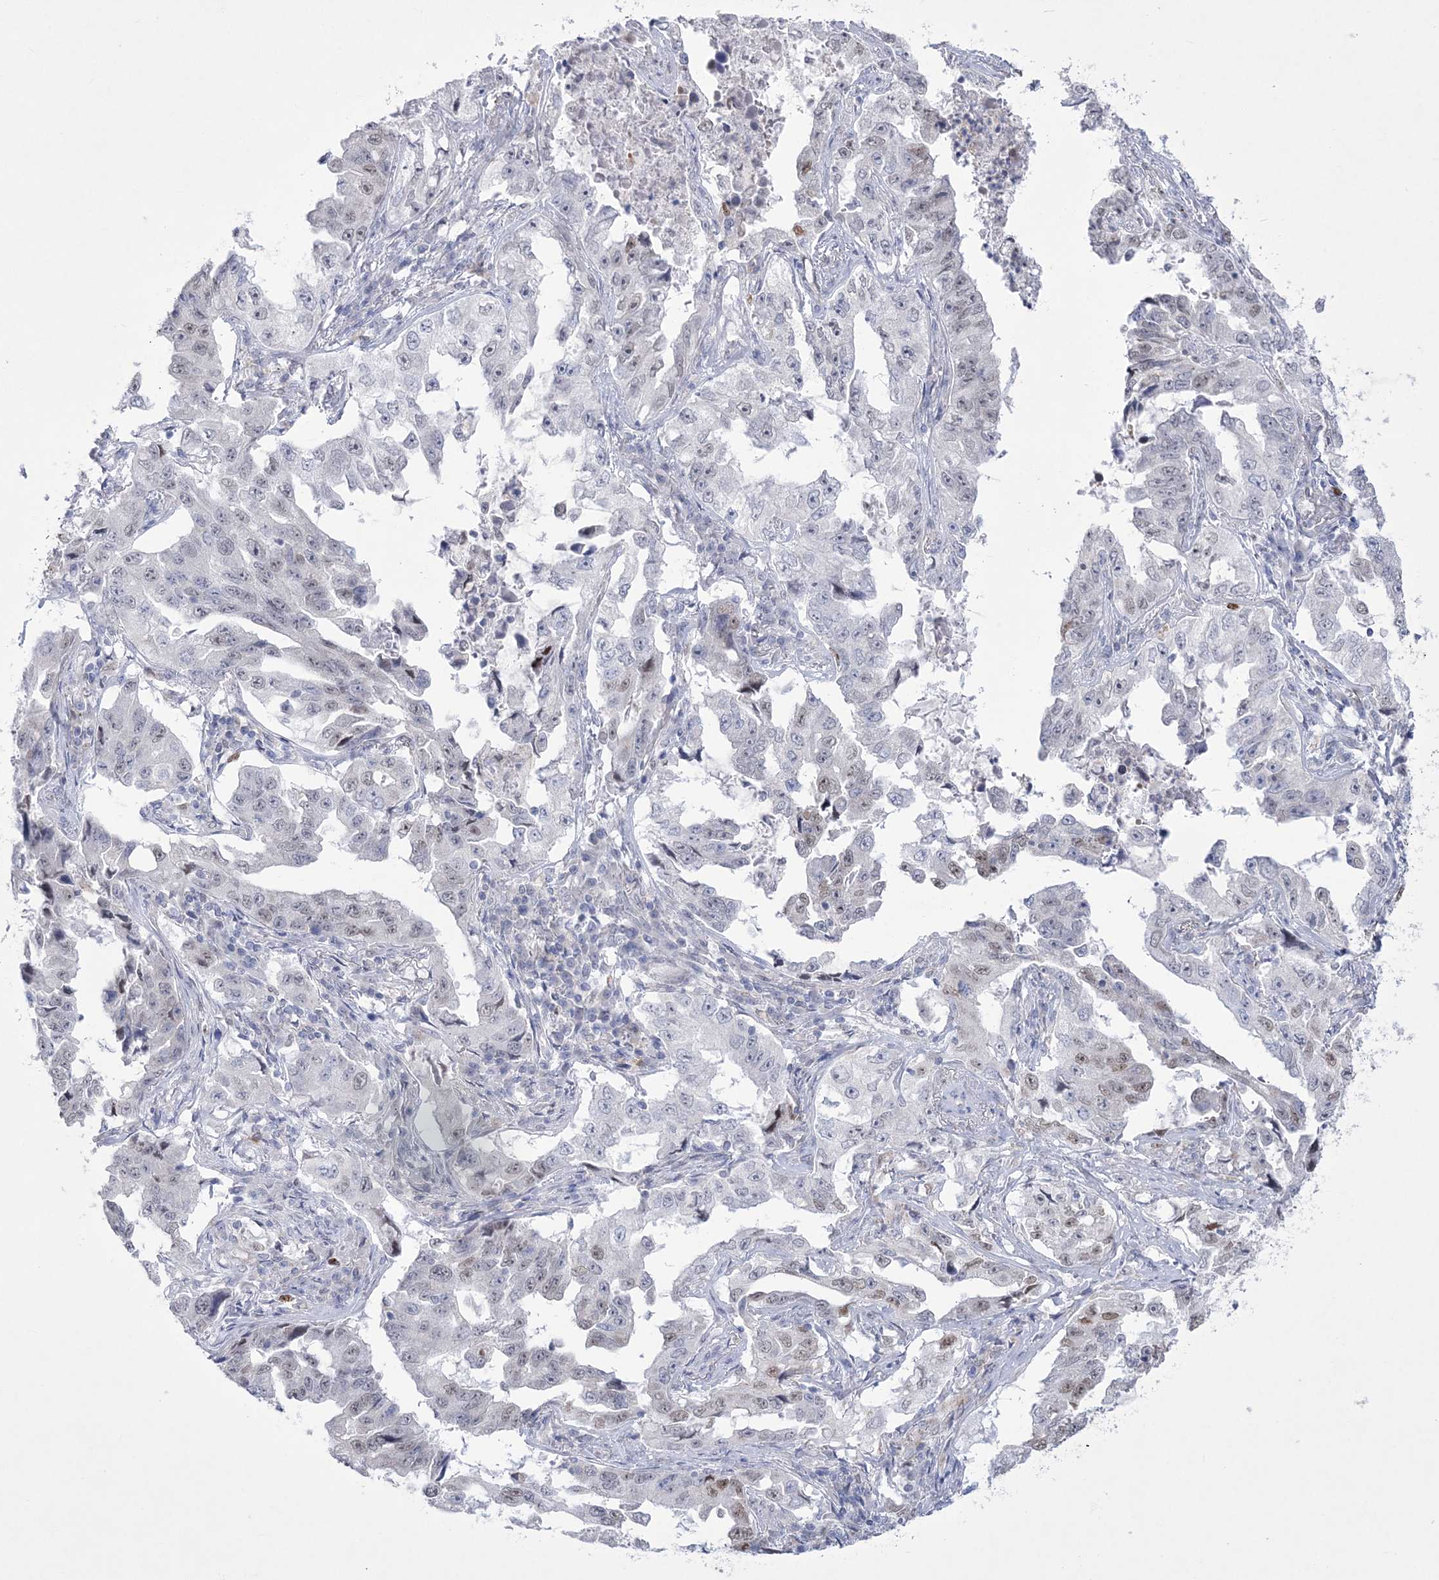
{"staining": {"intensity": "weak", "quantity": "<25%", "location": "nuclear"}, "tissue": "lung cancer", "cell_type": "Tumor cells", "image_type": "cancer", "snomed": [{"axis": "morphology", "description": "Adenocarcinoma, NOS"}, {"axis": "topography", "description": "Lung"}], "caption": "Immunohistochemical staining of human adenocarcinoma (lung) displays no significant staining in tumor cells.", "gene": "WDR27", "patient": {"sex": "female", "age": 51}}